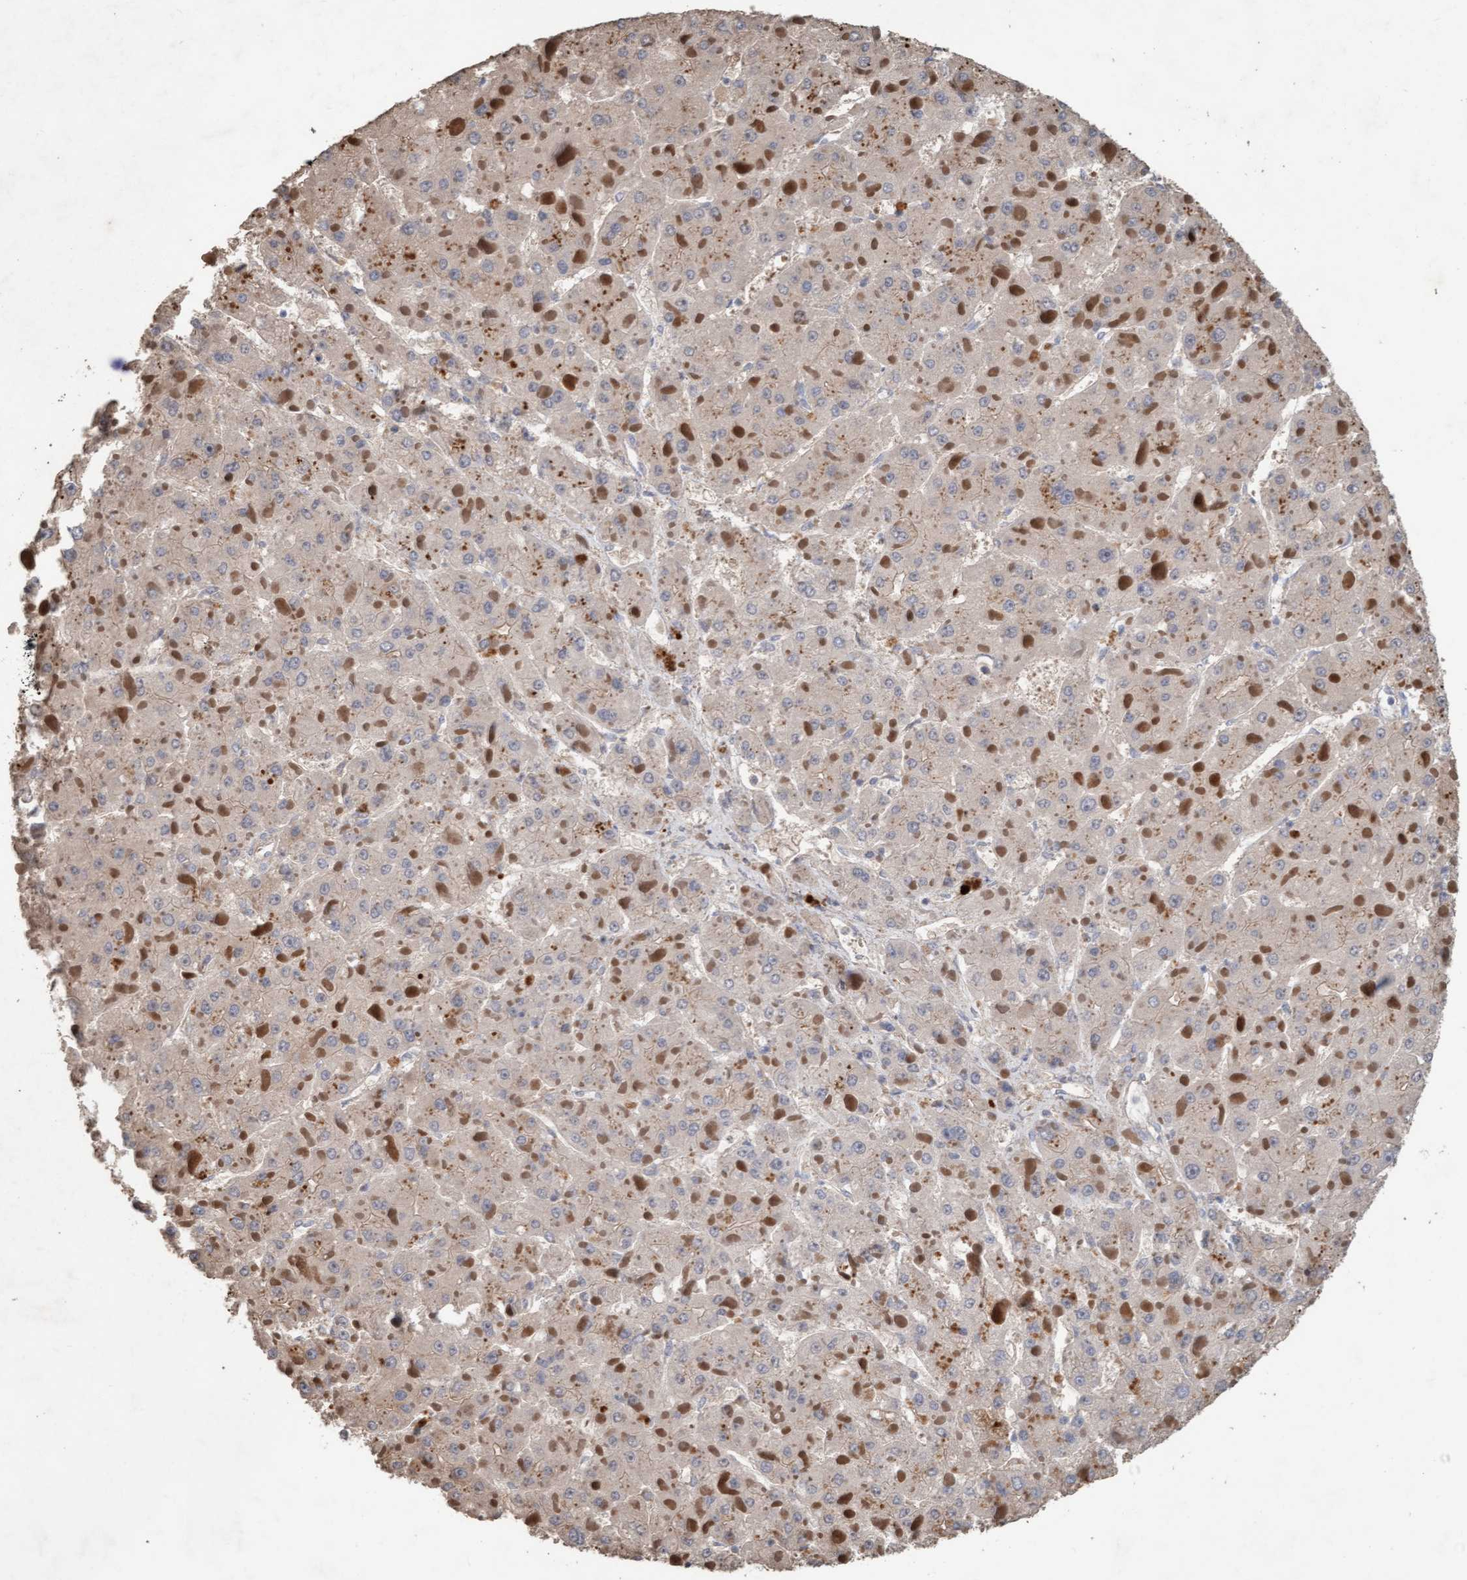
{"staining": {"intensity": "weak", "quantity": ">75%", "location": "cytoplasmic/membranous"}, "tissue": "liver cancer", "cell_type": "Tumor cells", "image_type": "cancer", "snomed": [{"axis": "morphology", "description": "Carcinoma, Hepatocellular, NOS"}, {"axis": "topography", "description": "Liver"}], "caption": "Liver cancer (hepatocellular carcinoma) stained for a protein exhibits weak cytoplasmic/membranous positivity in tumor cells.", "gene": "LONRF1", "patient": {"sex": "female", "age": 73}}